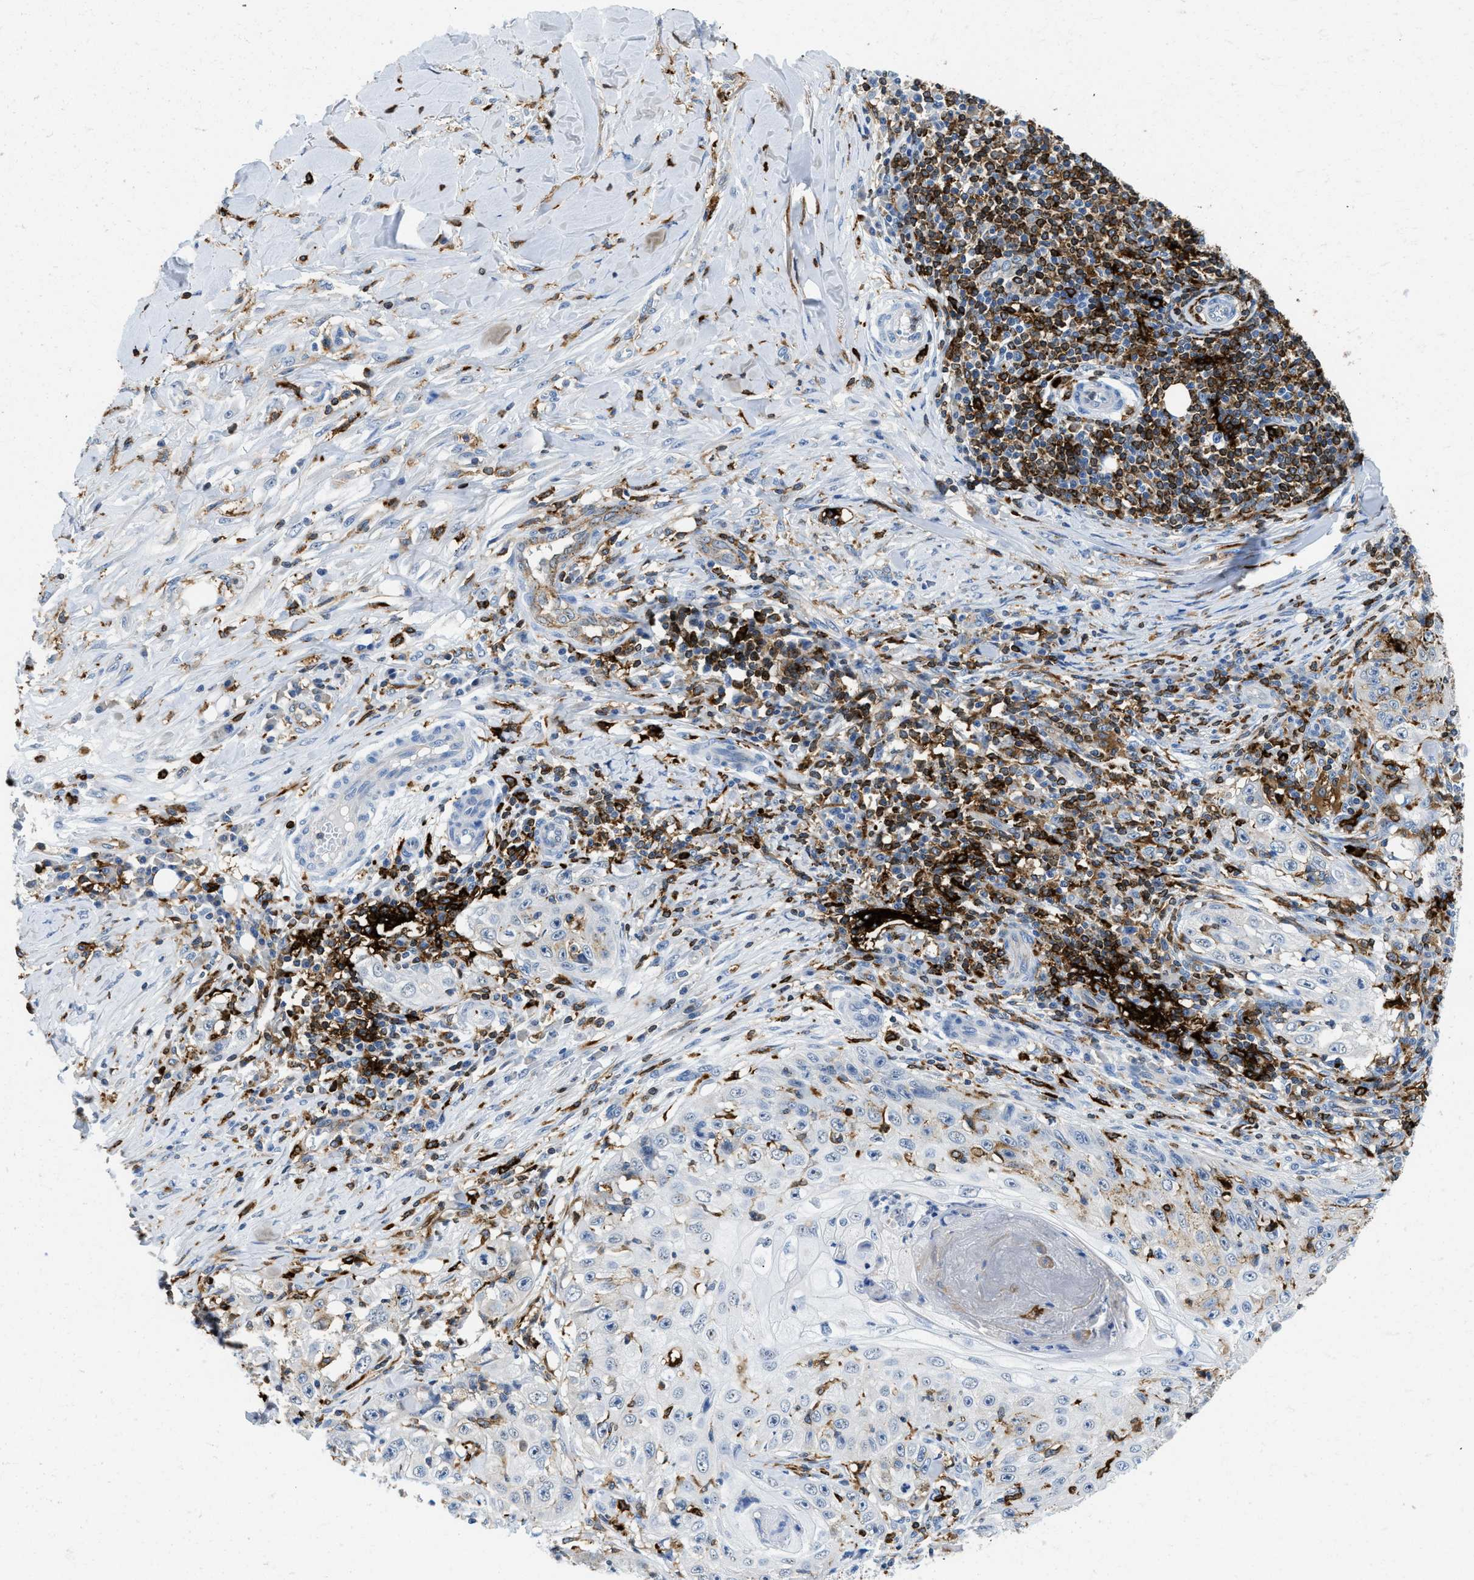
{"staining": {"intensity": "moderate", "quantity": "<25%", "location": "cytoplasmic/membranous"}, "tissue": "skin cancer", "cell_type": "Tumor cells", "image_type": "cancer", "snomed": [{"axis": "morphology", "description": "Squamous cell carcinoma, NOS"}, {"axis": "topography", "description": "Skin"}], "caption": "About <25% of tumor cells in skin cancer (squamous cell carcinoma) display moderate cytoplasmic/membranous protein expression as visualized by brown immunohistochemical staining.", "gene": "CD226", "patient": {"sex": "male", "age": 86}}